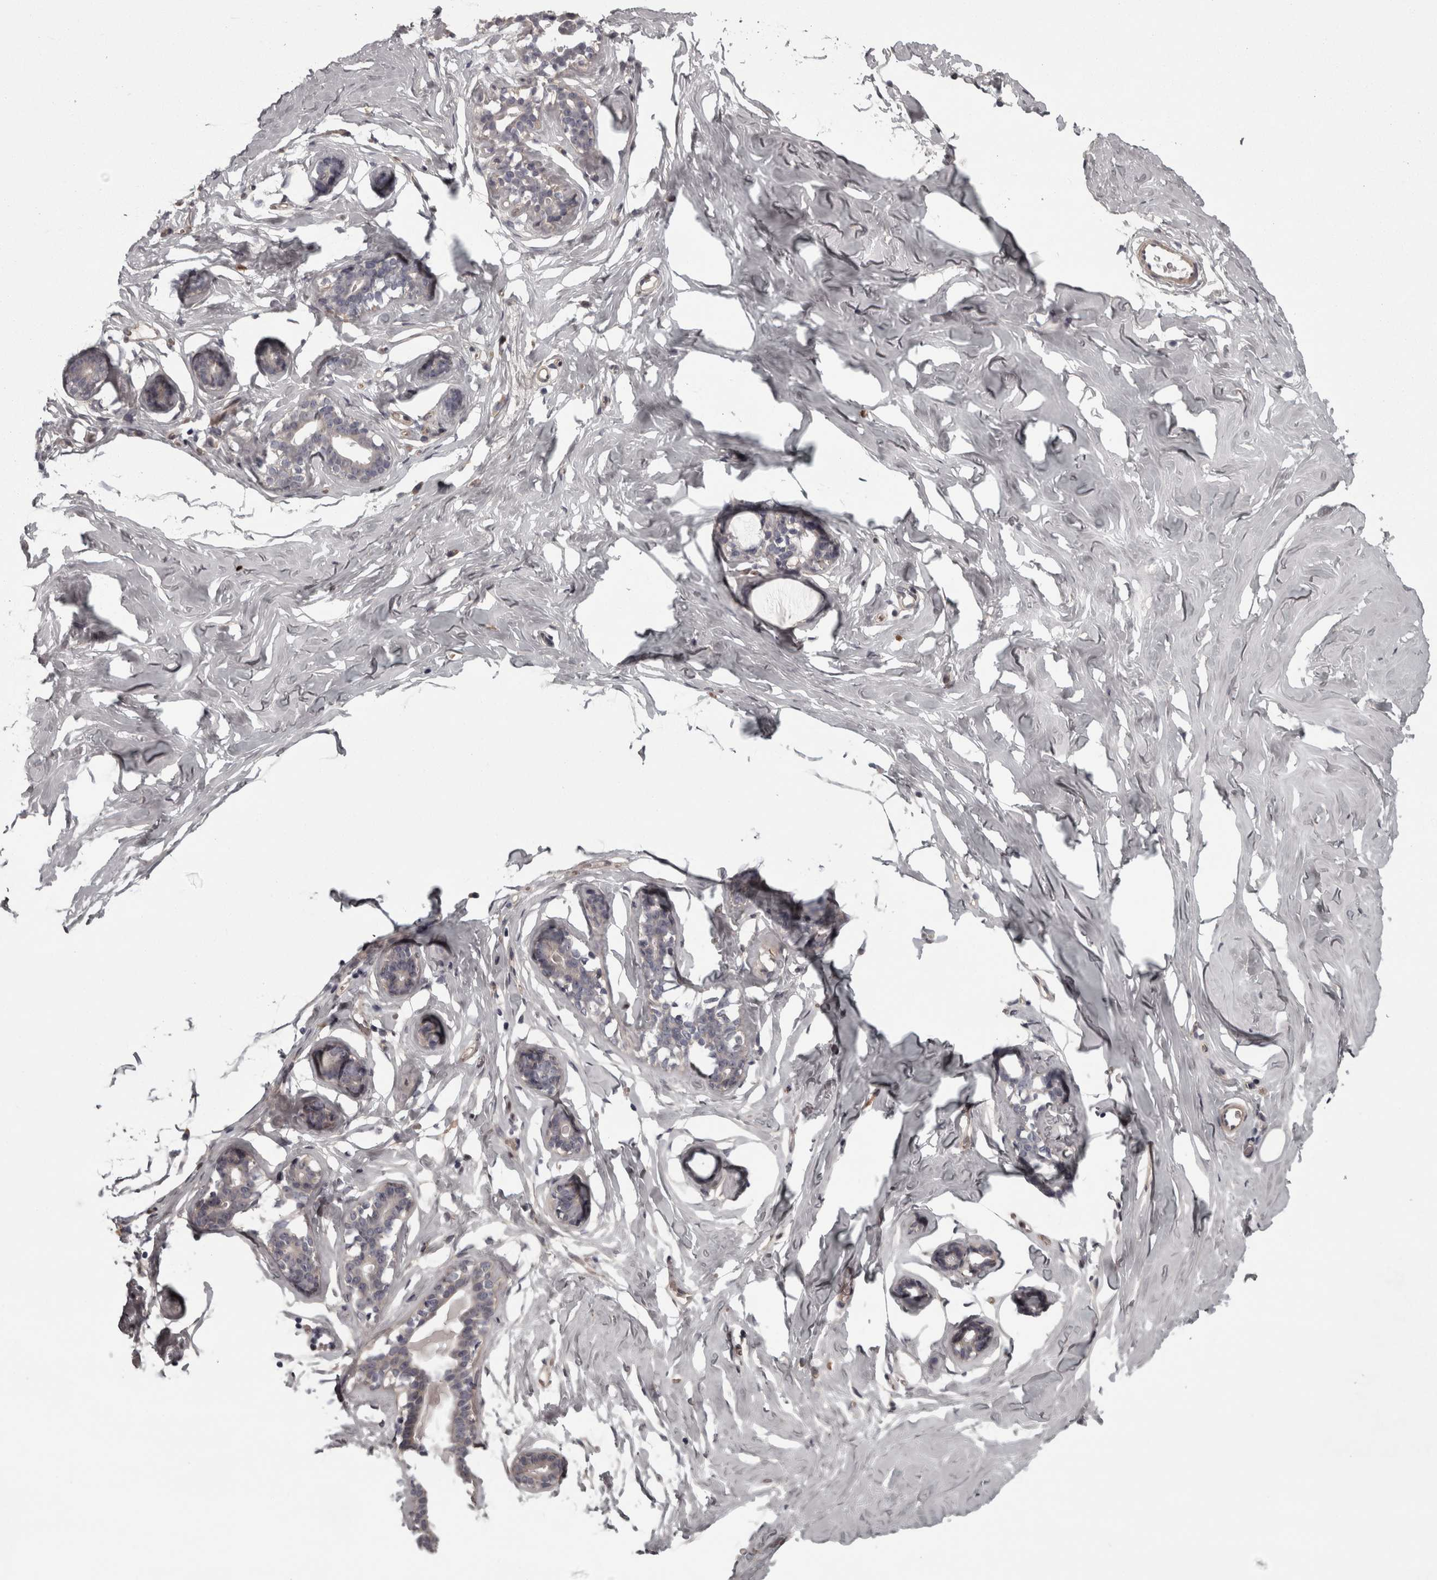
{"staining": {"intensity": "negative", "quantity": "none", "location": "none"}, "tissue": "soft tissue", "cell_type": "Fibroblasts", "image_type": "normal", "snomed": [{"axis": "morphology", "description": "Normal tissue, NOS"}, {"axis": "morphology", "description": "Fibrosis, NOS"}, {"axis": "topography", "description": "Breast"}, {"axis": "topography", "description": "Adipose tissue"}], "caption": "Immunohistochemistry of normal soft tissue reveals no staining in fibroblasts.", "gene": "RSU1", "patient": {"sex": "female", "age": 39}}